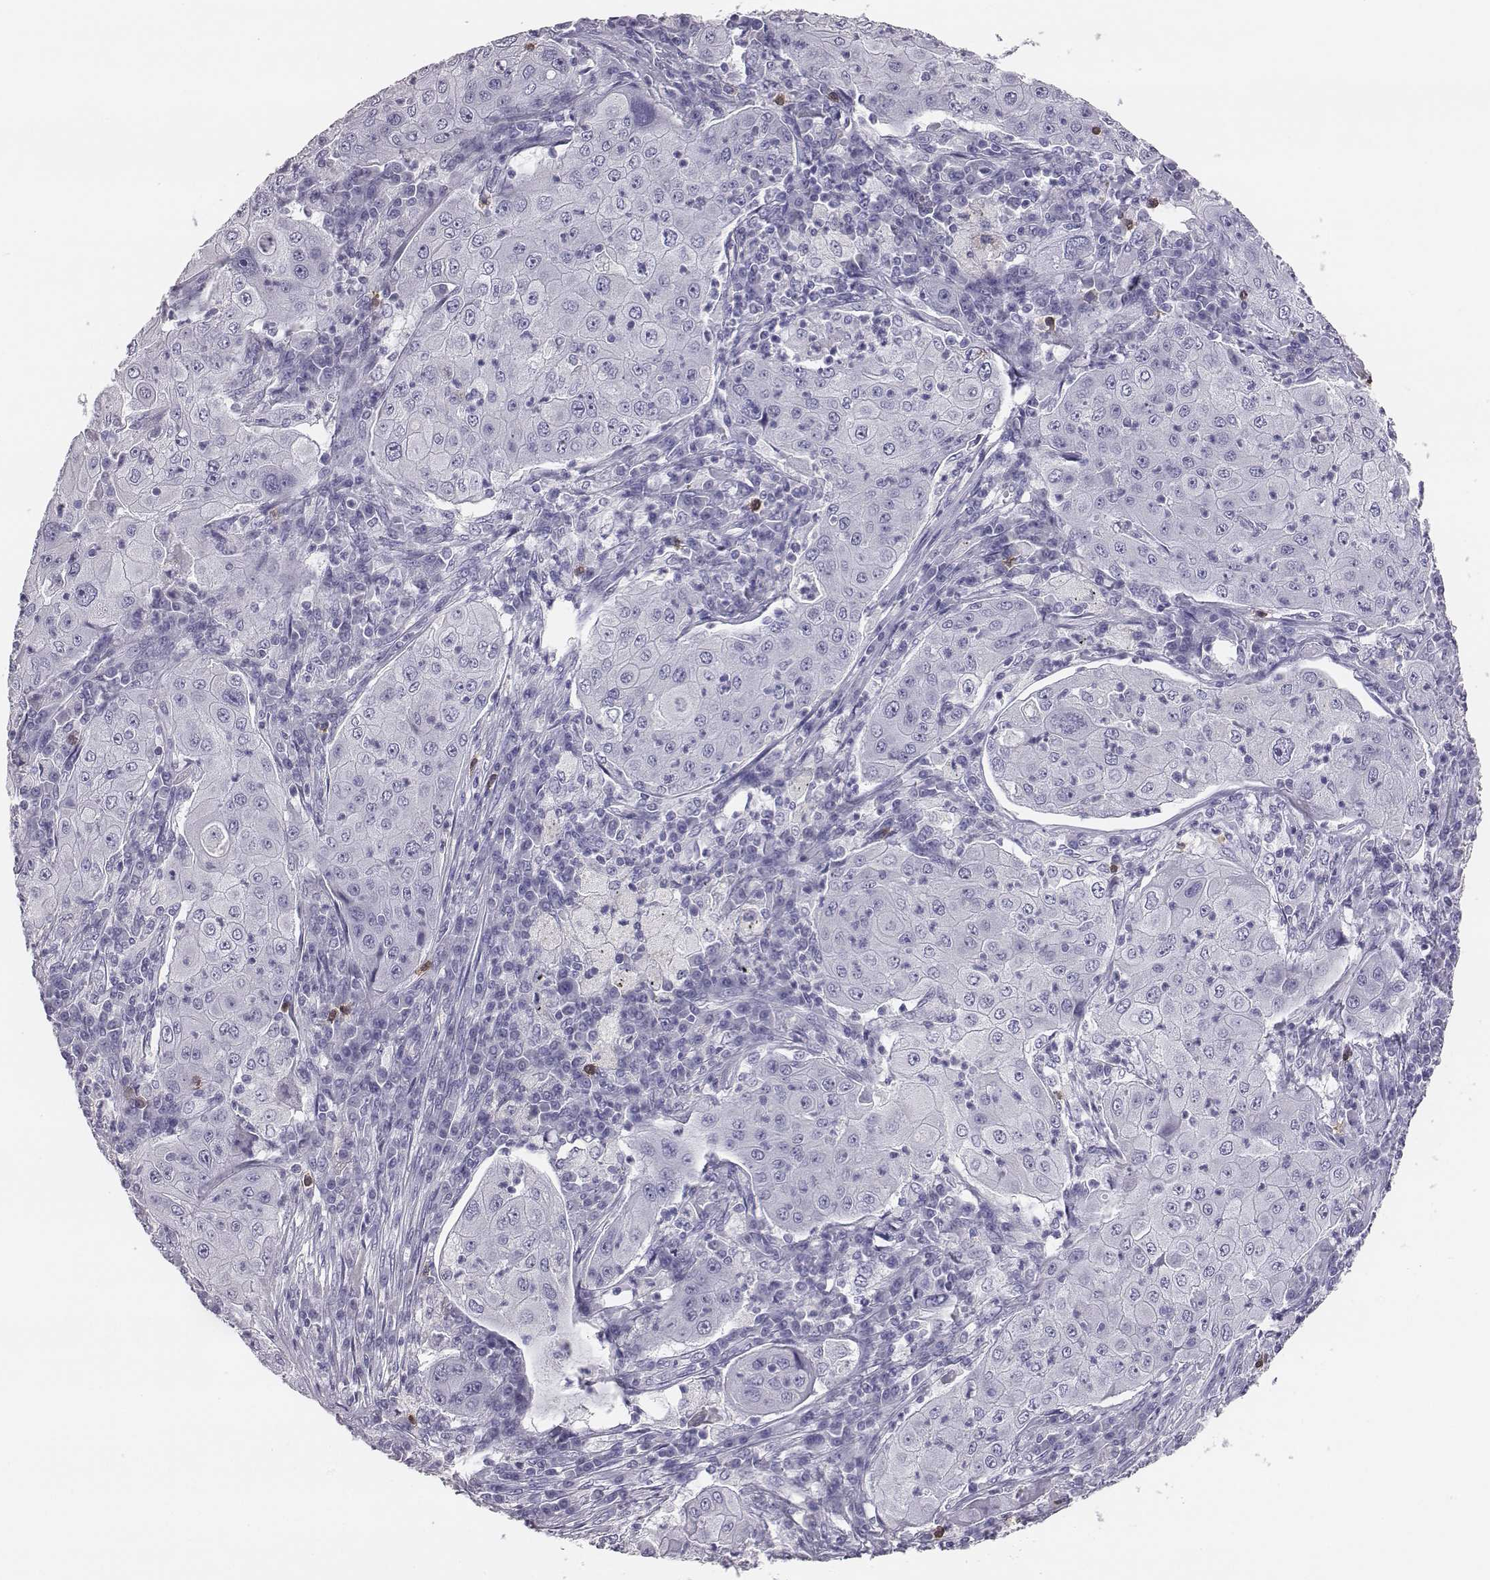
{"staining": {"intensity": "negative", "quantity": "none", "location": "none"}, "tissue": "lung cancer", "cell_type": "Tumor cells", "image_type": "cancer", "snomed": [{"axis": "morphology", "description": "Squamous cell carcinoma, NOS"}, {"axis": "topography", "description": "Lung"}], "caption": "An immunohistochemistry photomicrograph of lung squamous cell carcinoma is shown. There is no staining in tumor cells of lung squamous cell carcinoma. (Immunohistochemistry (ihc), brightfield microscopy, high magnification).", "gene": "ACOD1", "patient": {"sex": "female", "age": 59}}